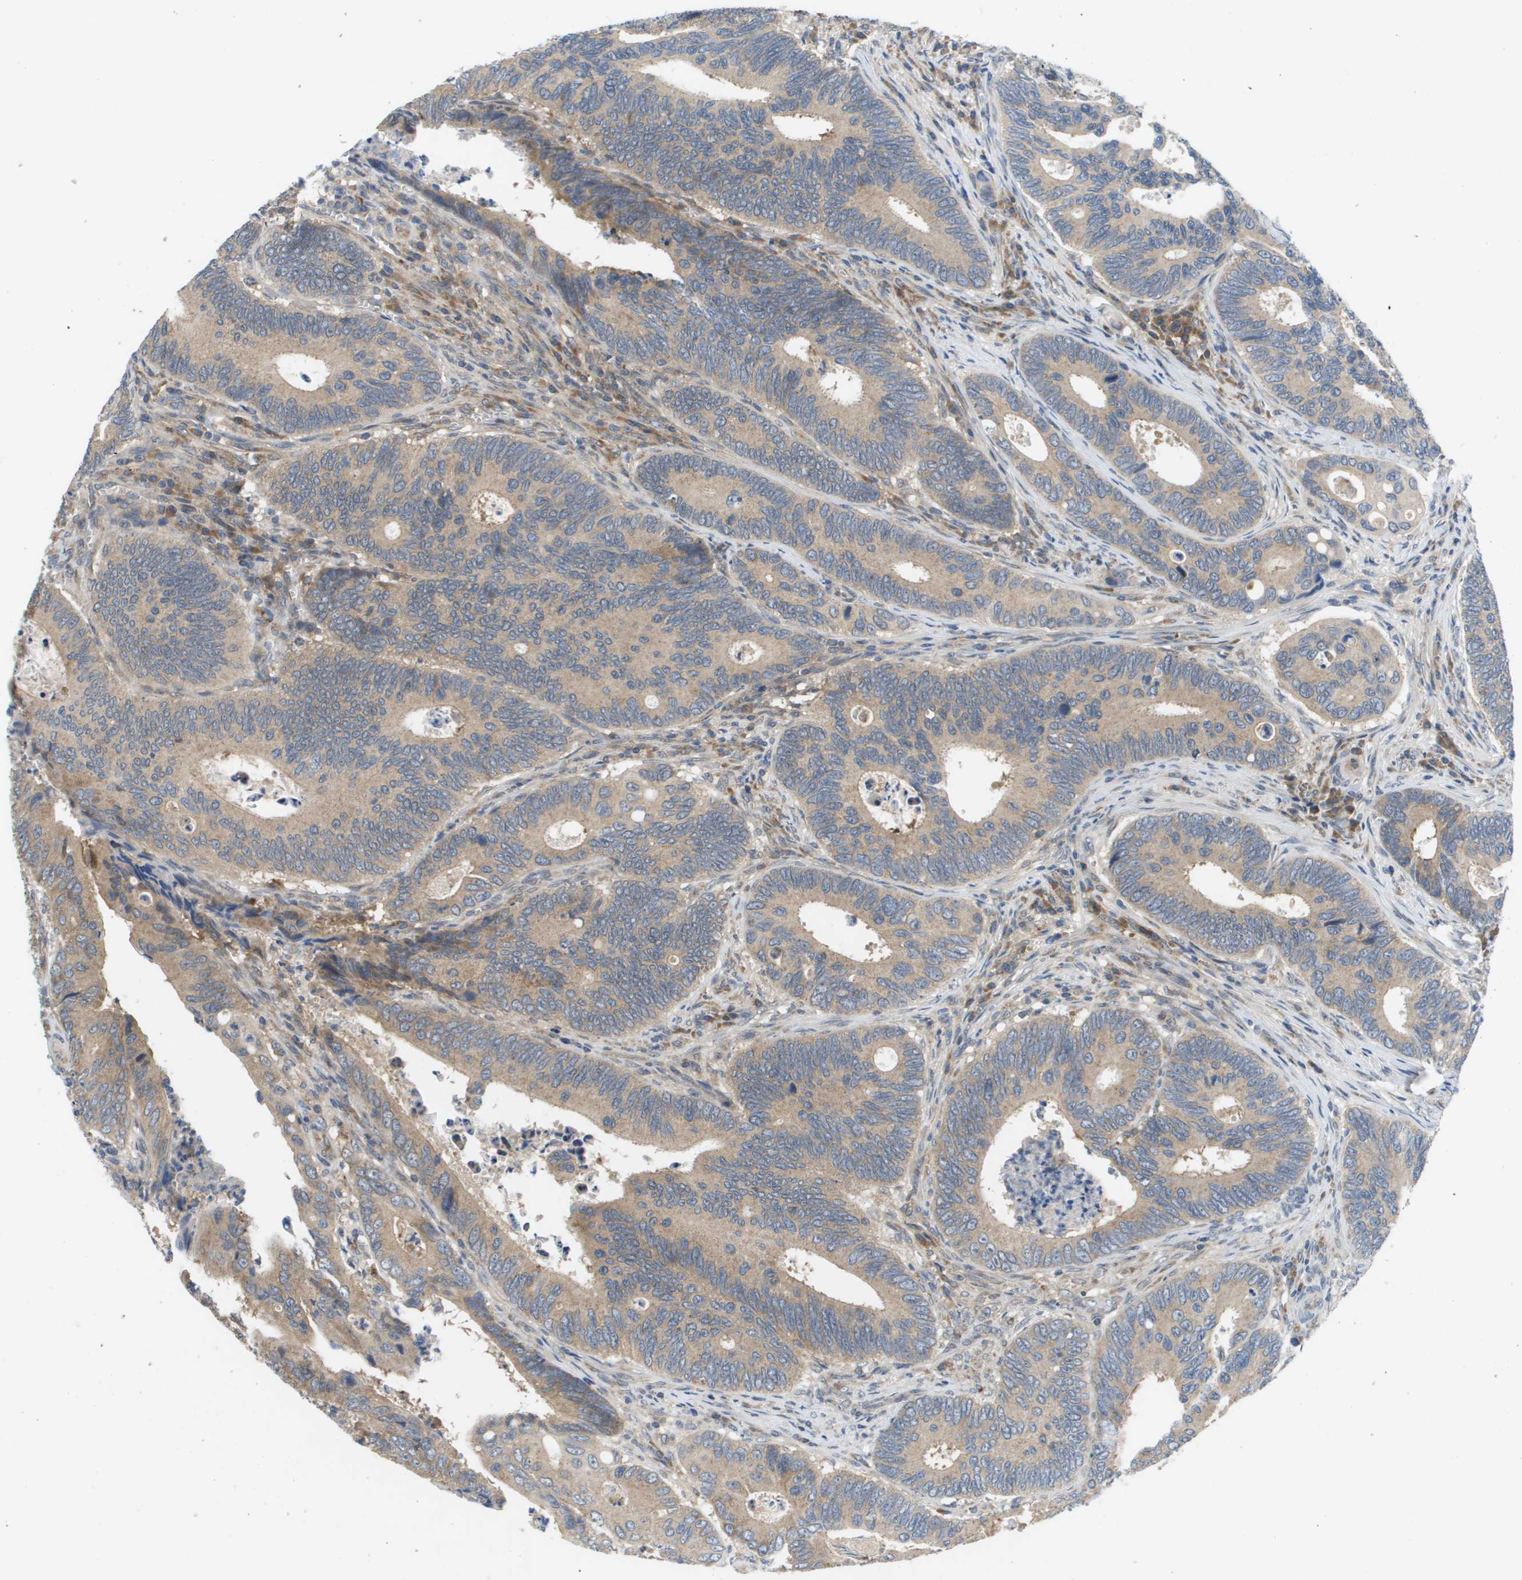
{"staining": {"intensity": "weak", "quantity": "25%-75%", "location": "cytoplasmic/membranous"}, "tissue": "colorectal cancer", "cell_type": "Tumor cells", "image_type": "cancer", "snomed": [{"axis": "morphology", "description": "Inflammation, NOS"}, {"axis": "morphology", "description": "Adenocarcinoma, NOS"}, {"axis": "topography", "description": "Colon"}], "caption": "IHC micrograph of colorectal cancer stained for a protein (brown), which reveals low levels of weak cytoplasmic/membranous positivity in about 25%-75% of tumor cells.", "gene": "SLC25A20", "patient": {"sex": "male", "age": 72}}